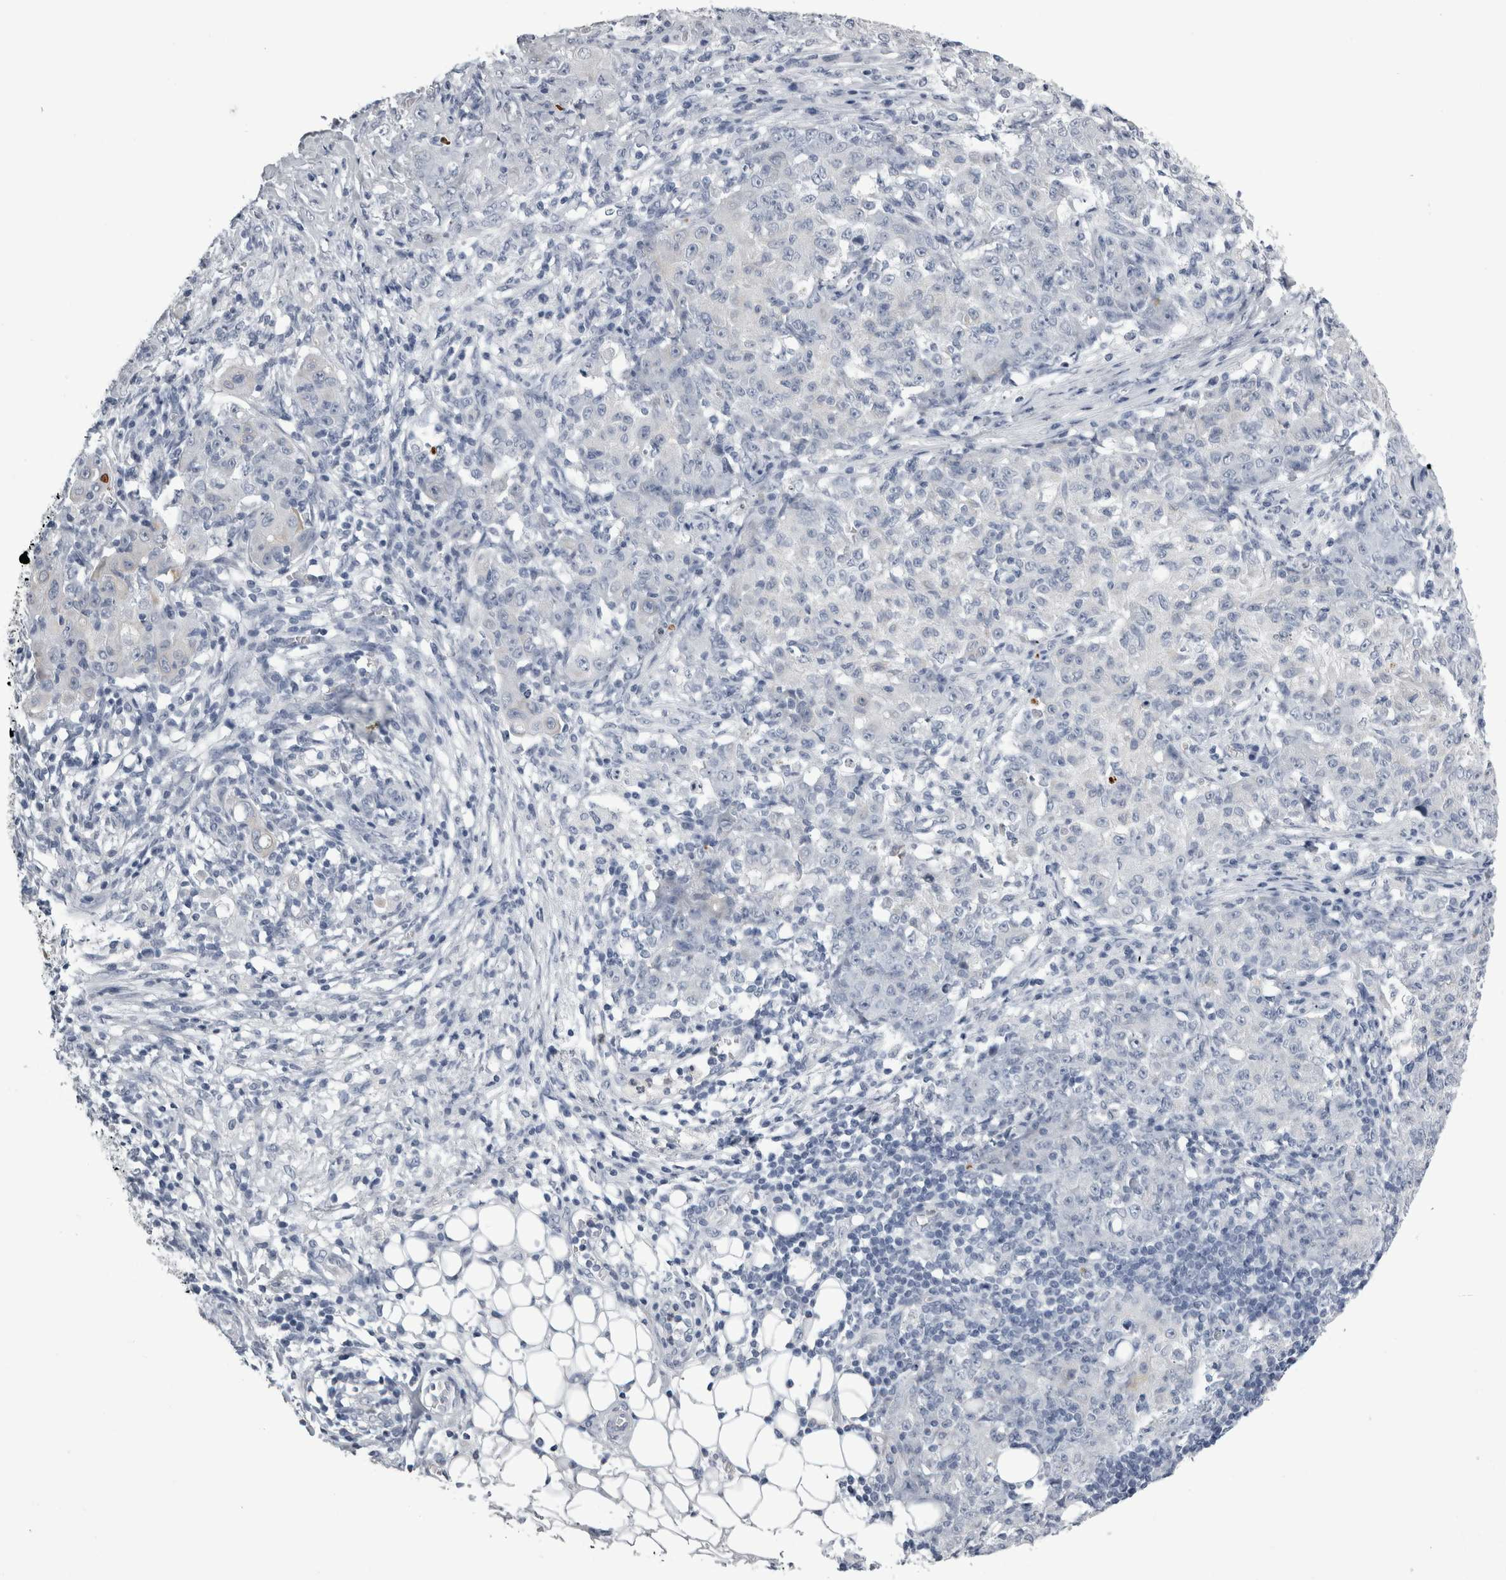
{"staining": {"intensity": "negative", "quantity": "none", "location": "none"}, "tissue": "ovarian cancer", "cell_type": "Tumor cells", "image_type": "cancer", "snomed": [{"axis": "morphology", "description": "Carcinoma, endometroid"}, {"axis": "topography", "description": "Ovary"}], "caption": "DAB (3,3'-diaminobenzidine) immunohistochemical staining of endometroid carcinoma (ovarian) exhibits no significant expression in tumor cells.", "gene": "ALDH8A1", "patient": {"sex": "female", "age": 42}}